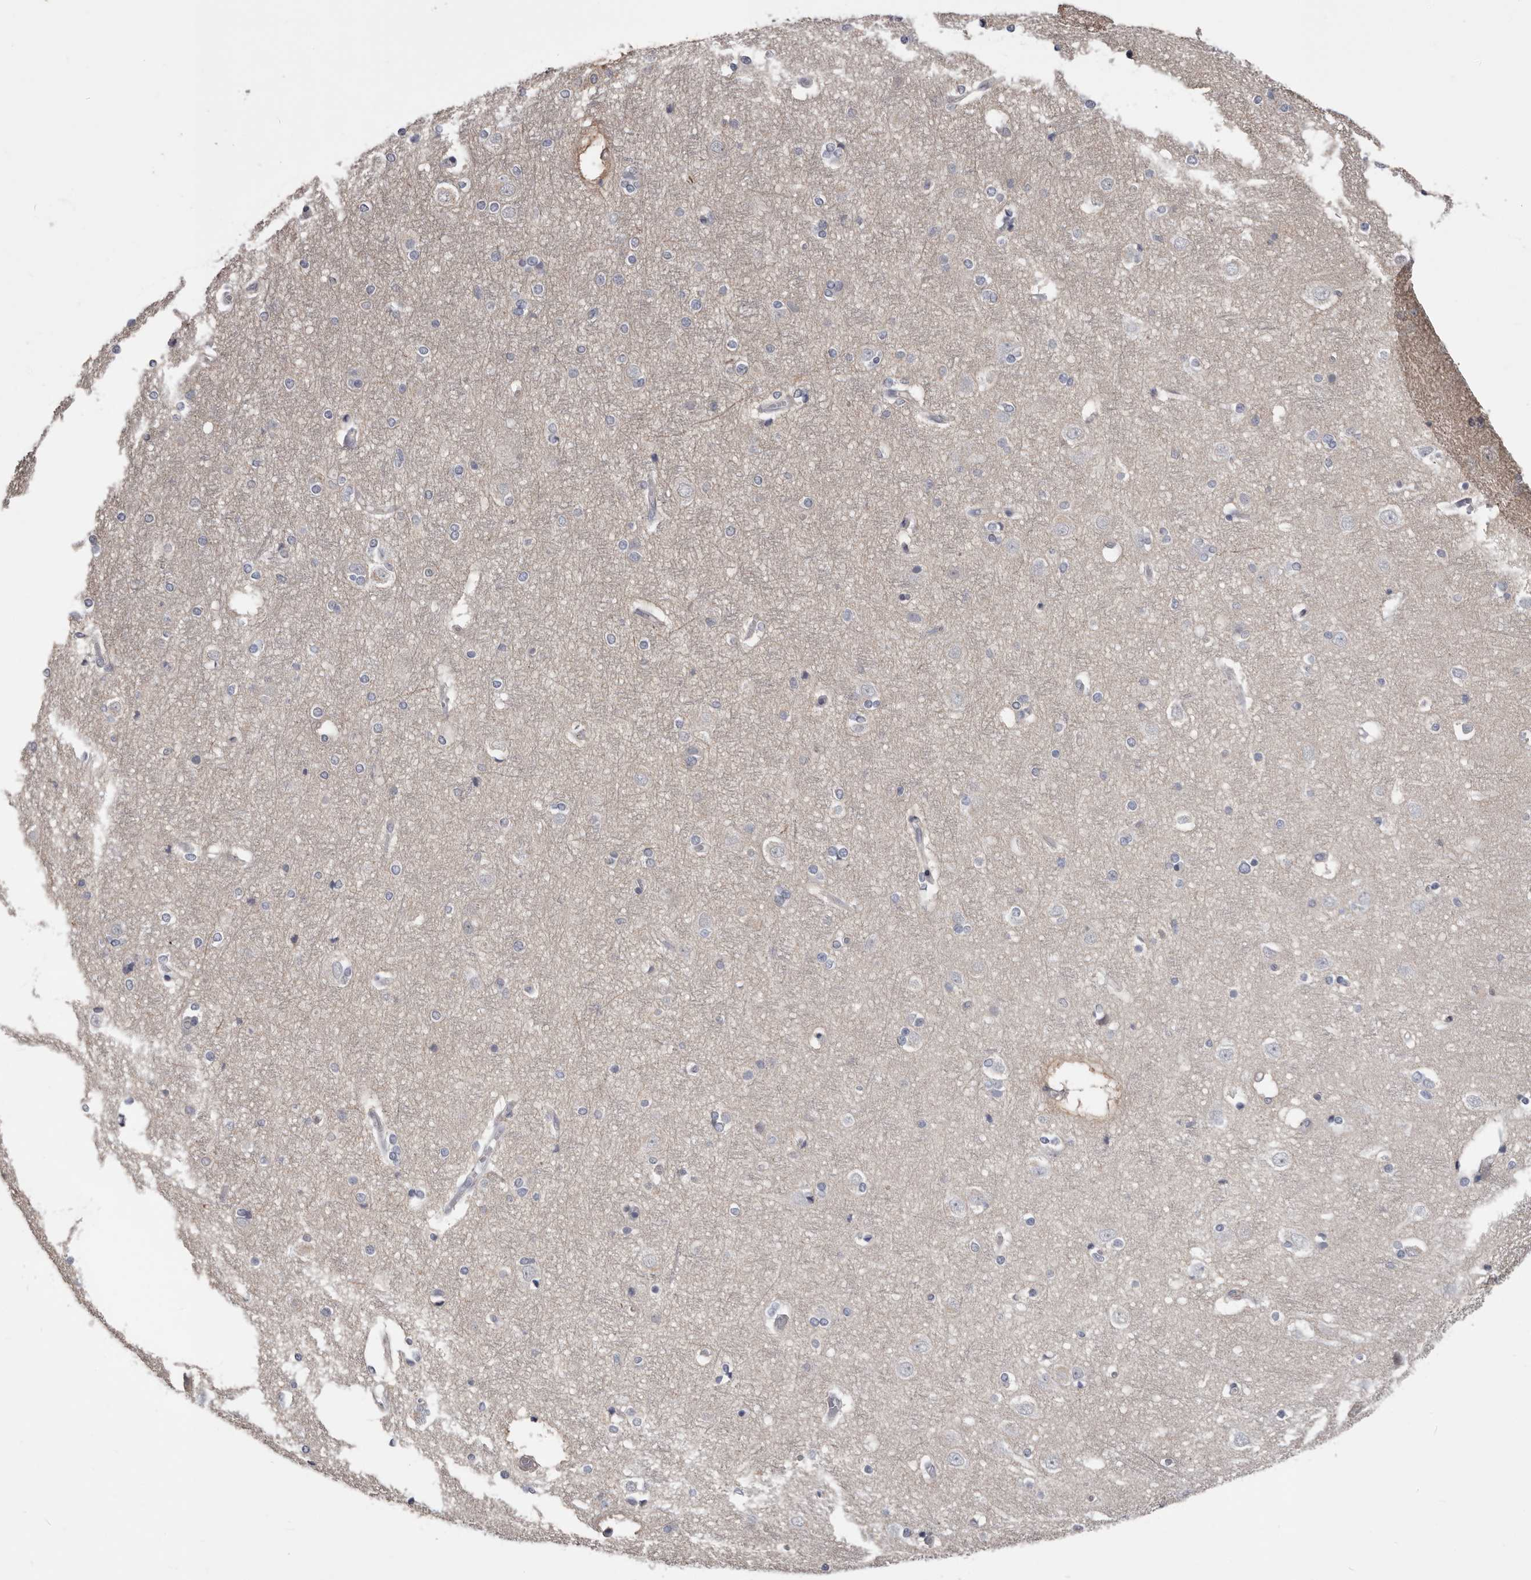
{"staining": {"intensity": "negative", "quantity": "none", "location": "none"}, "tissue": "cerebral cortex", "cell_type": "Endothelial cells", "image_type": "normal", "snomed": [{"axis": "morphology", "description": "Normal tissue, NOS"}, {"axis": "topography", "description": "Cerebral cortex"}], "caption": "Unremarkable cerebral cortex was stained to show a protein in brown. There is no significant expression in endothelial cells.", "gene": "RNF217", "patient": {"sex": "male", "age": 54}}